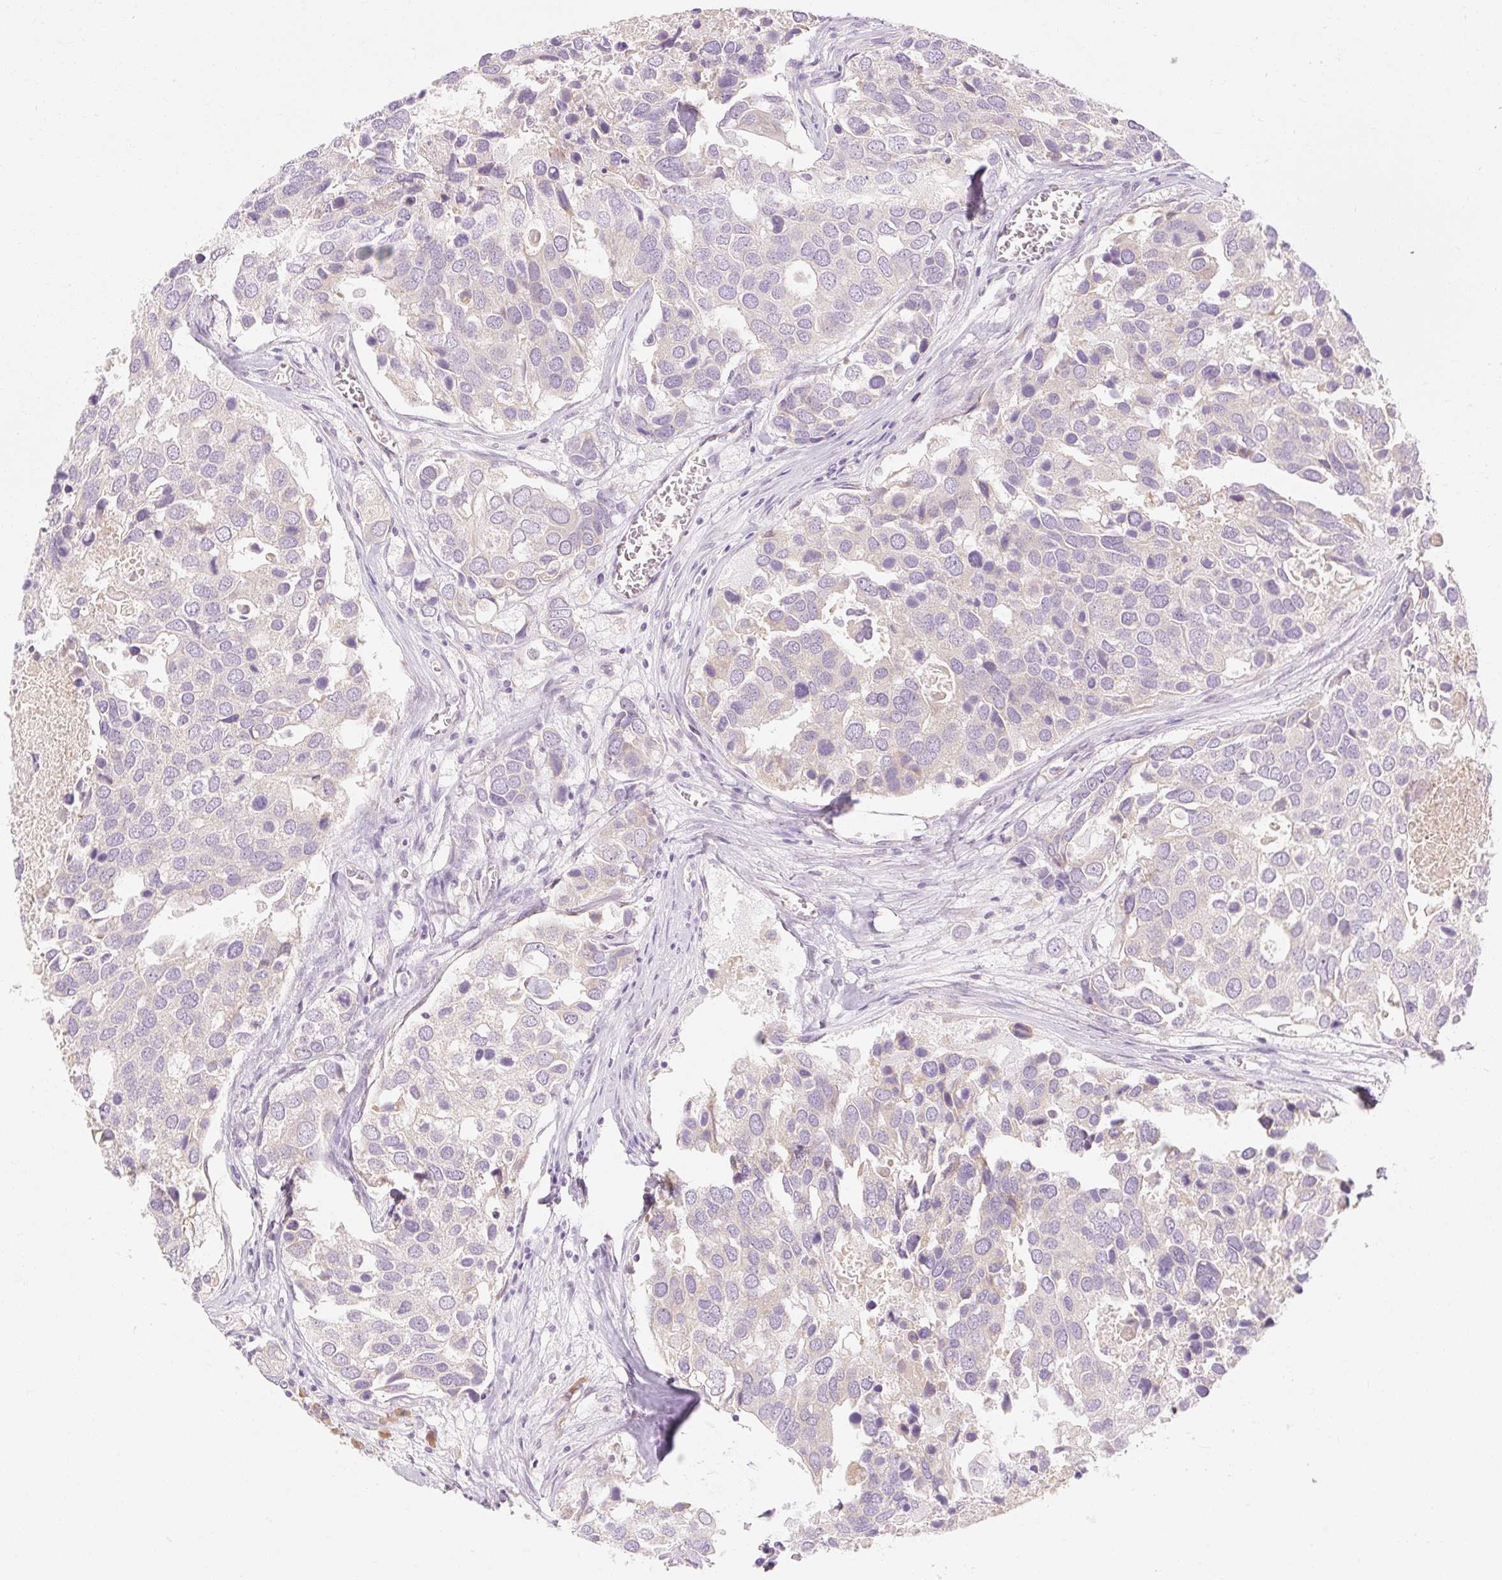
{"staining": {"intensity": "negative", "quantity": "none", "location": "none"}, "tissue": "breast cancer", "cell_type": "Tumor cells", "image_type": "cancer", "snomed": [{"axis": "morphology", "description": "Duct carcinoma"}, {"axis": "topography", "description": "Breast"}], "caption": "Breast cancer (invasive ductal carcinoma) was stained to show a protein in brown. There is no significant staining in tumor cells.", "gene": "MYO1D", "patient": {"sex": "female", "age": 83}}